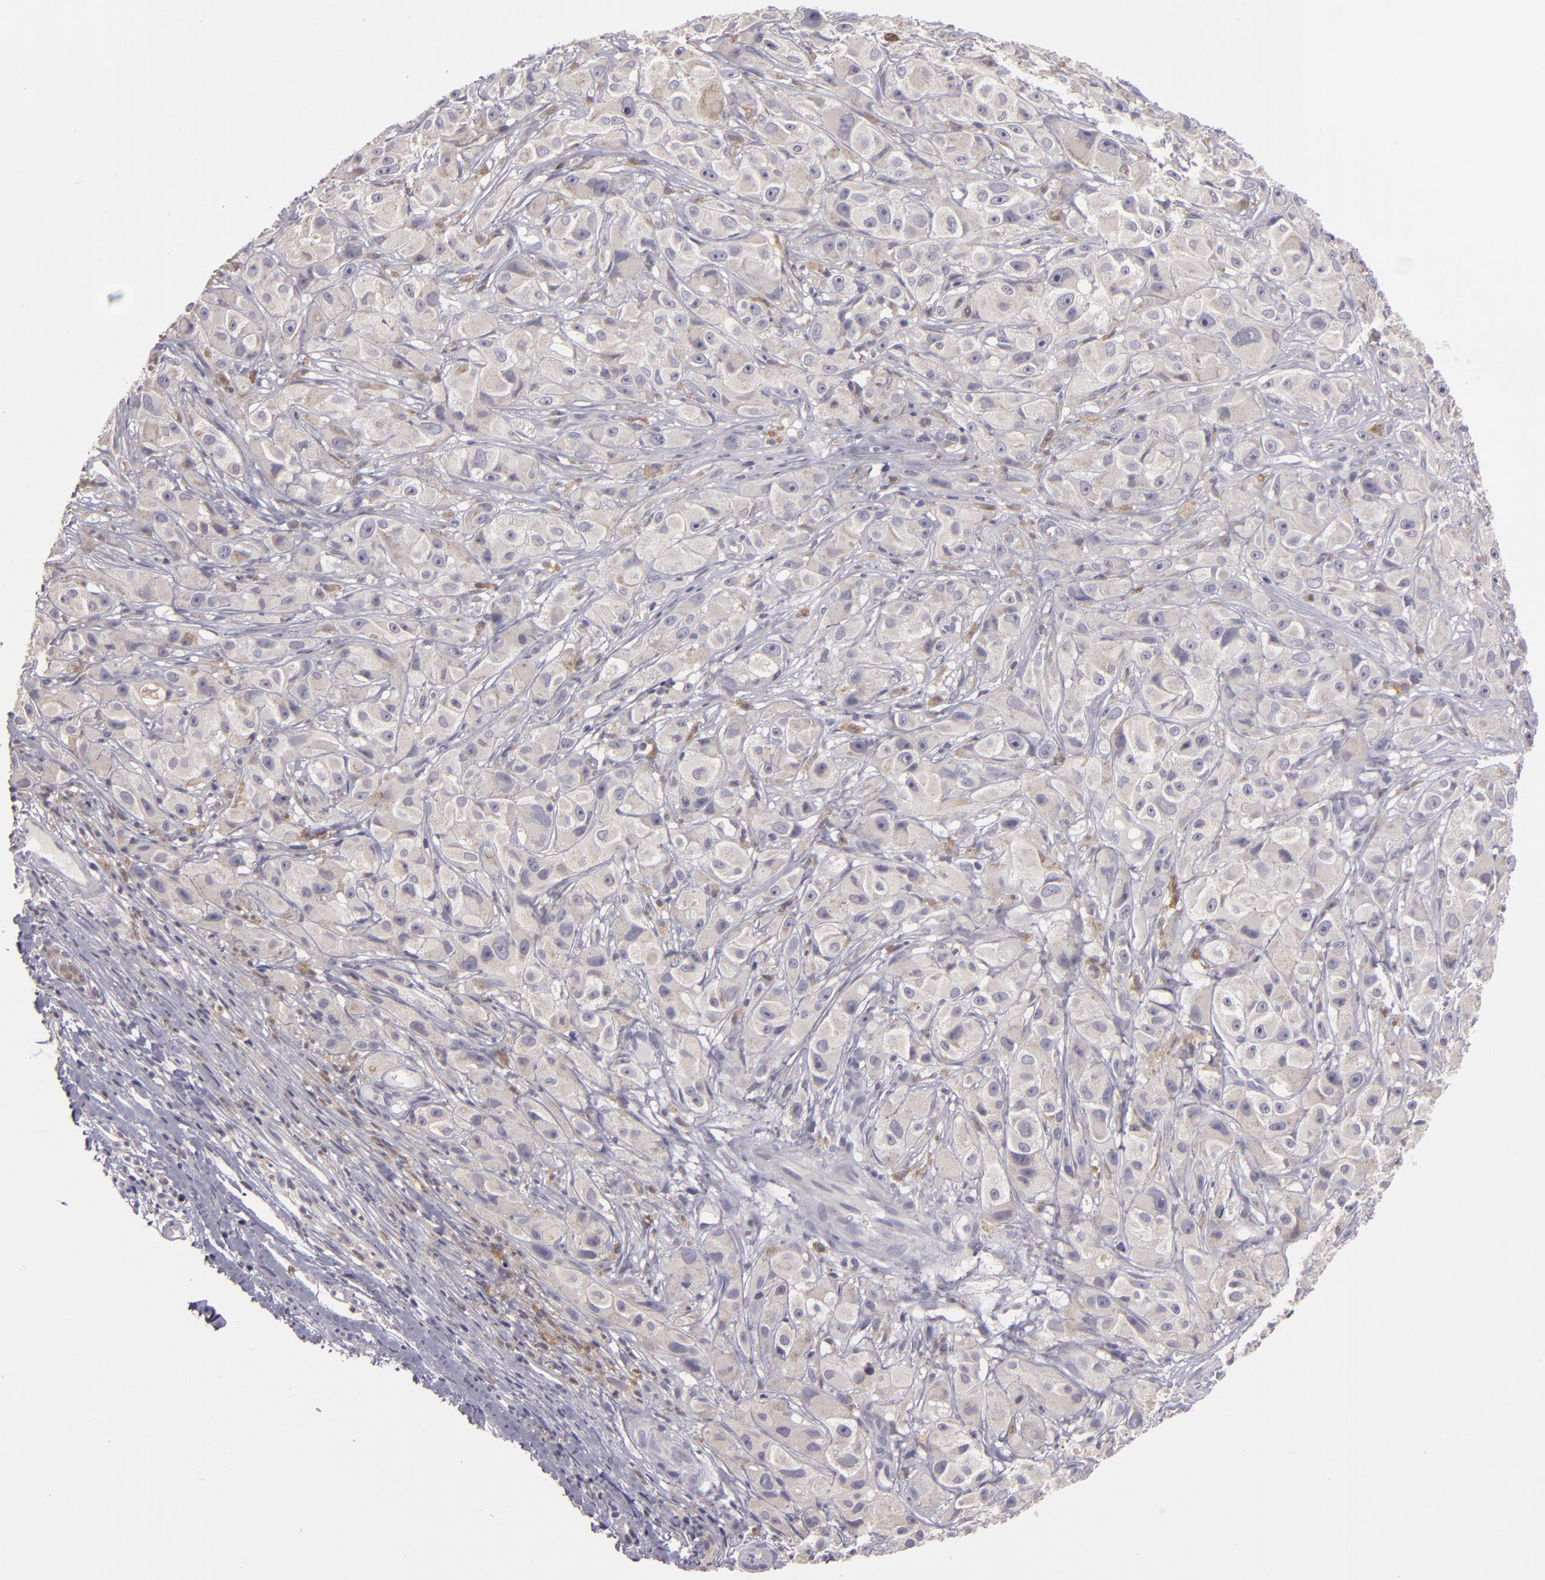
{"staining": {"intensity": "weak", "quantity": ">75%", "location": "cytoplasmic/membranous"}, "tissue": "melanoma", "cell_type": "Tumor cells", "image_type": "cancer", "snomed": [{"axis": "morphology", "description": "Malignant melanoma, NOS"}, {"axis": "topography", "description": "Skin"}], "caption": "Malignant melanoma stained for a protein (brown) reveals weak cytoplasmic/membranous positive positivity in about >75% of tumor cells.", "gene": "FHIT", "patient": {"sex": "male", "age": 56}}